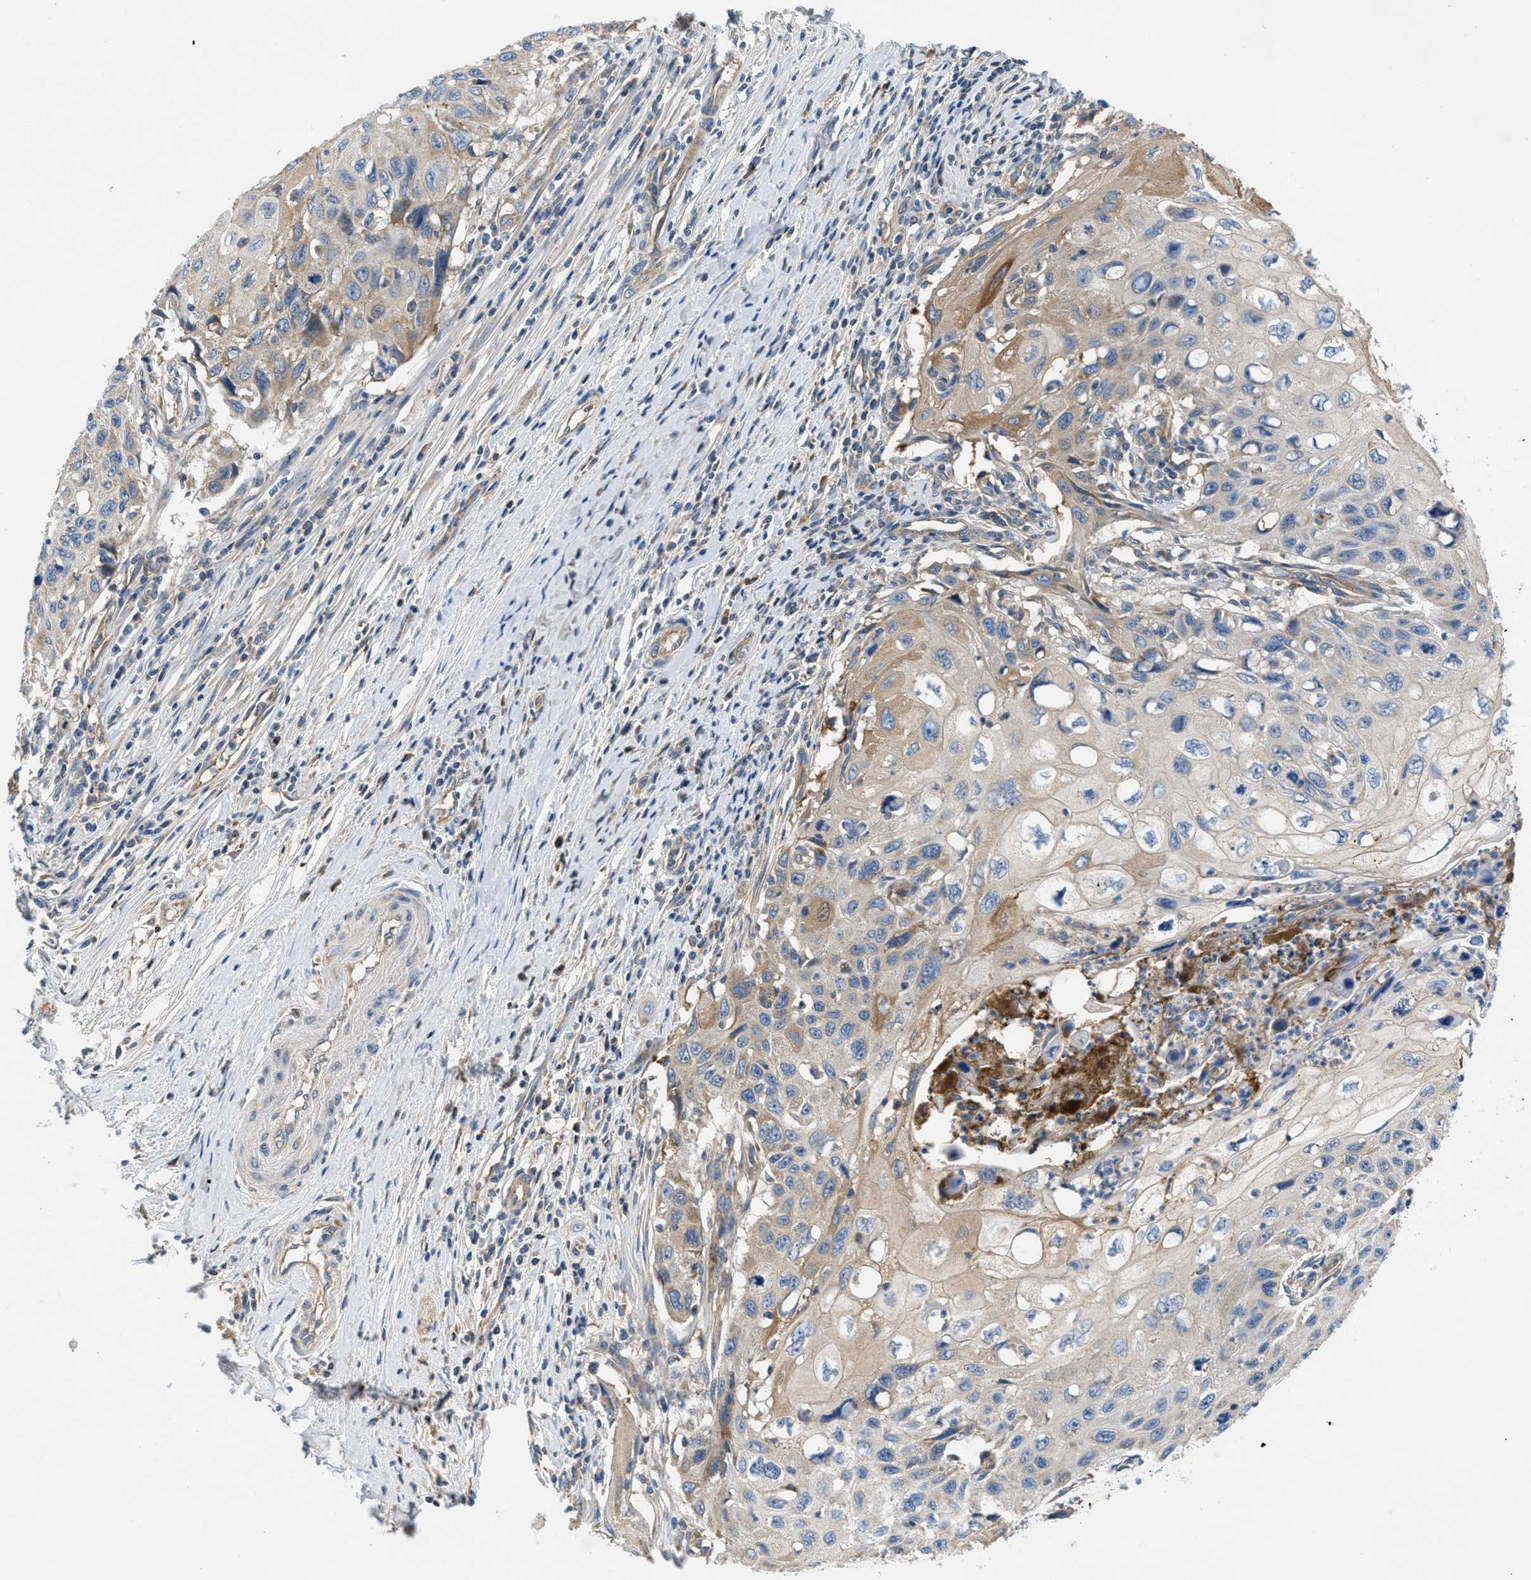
{"staining": {"intensity": "weak", "quantity": "25%-75%", "location": "cytoplasmic/membranous"}, "tissue": "cervical cancer", "cell_type": "Tumor cells", "image_type": "cancer", "snomed": [{"axis": "morphology", "description": "Squamous cell carcinoma, NOS"}, {"axis": "topography", "description": "Cervix"}], "caption": "An immunohistochemistry image of neoplastic tissue is shown. Protein staining in brown highlights weak cytoplasmic/membranous positivity in squamous cell carcinoma (cervical) within tumor cells.", "gene": "GALK1", "patient": {"sex": "female", "age": 70}}